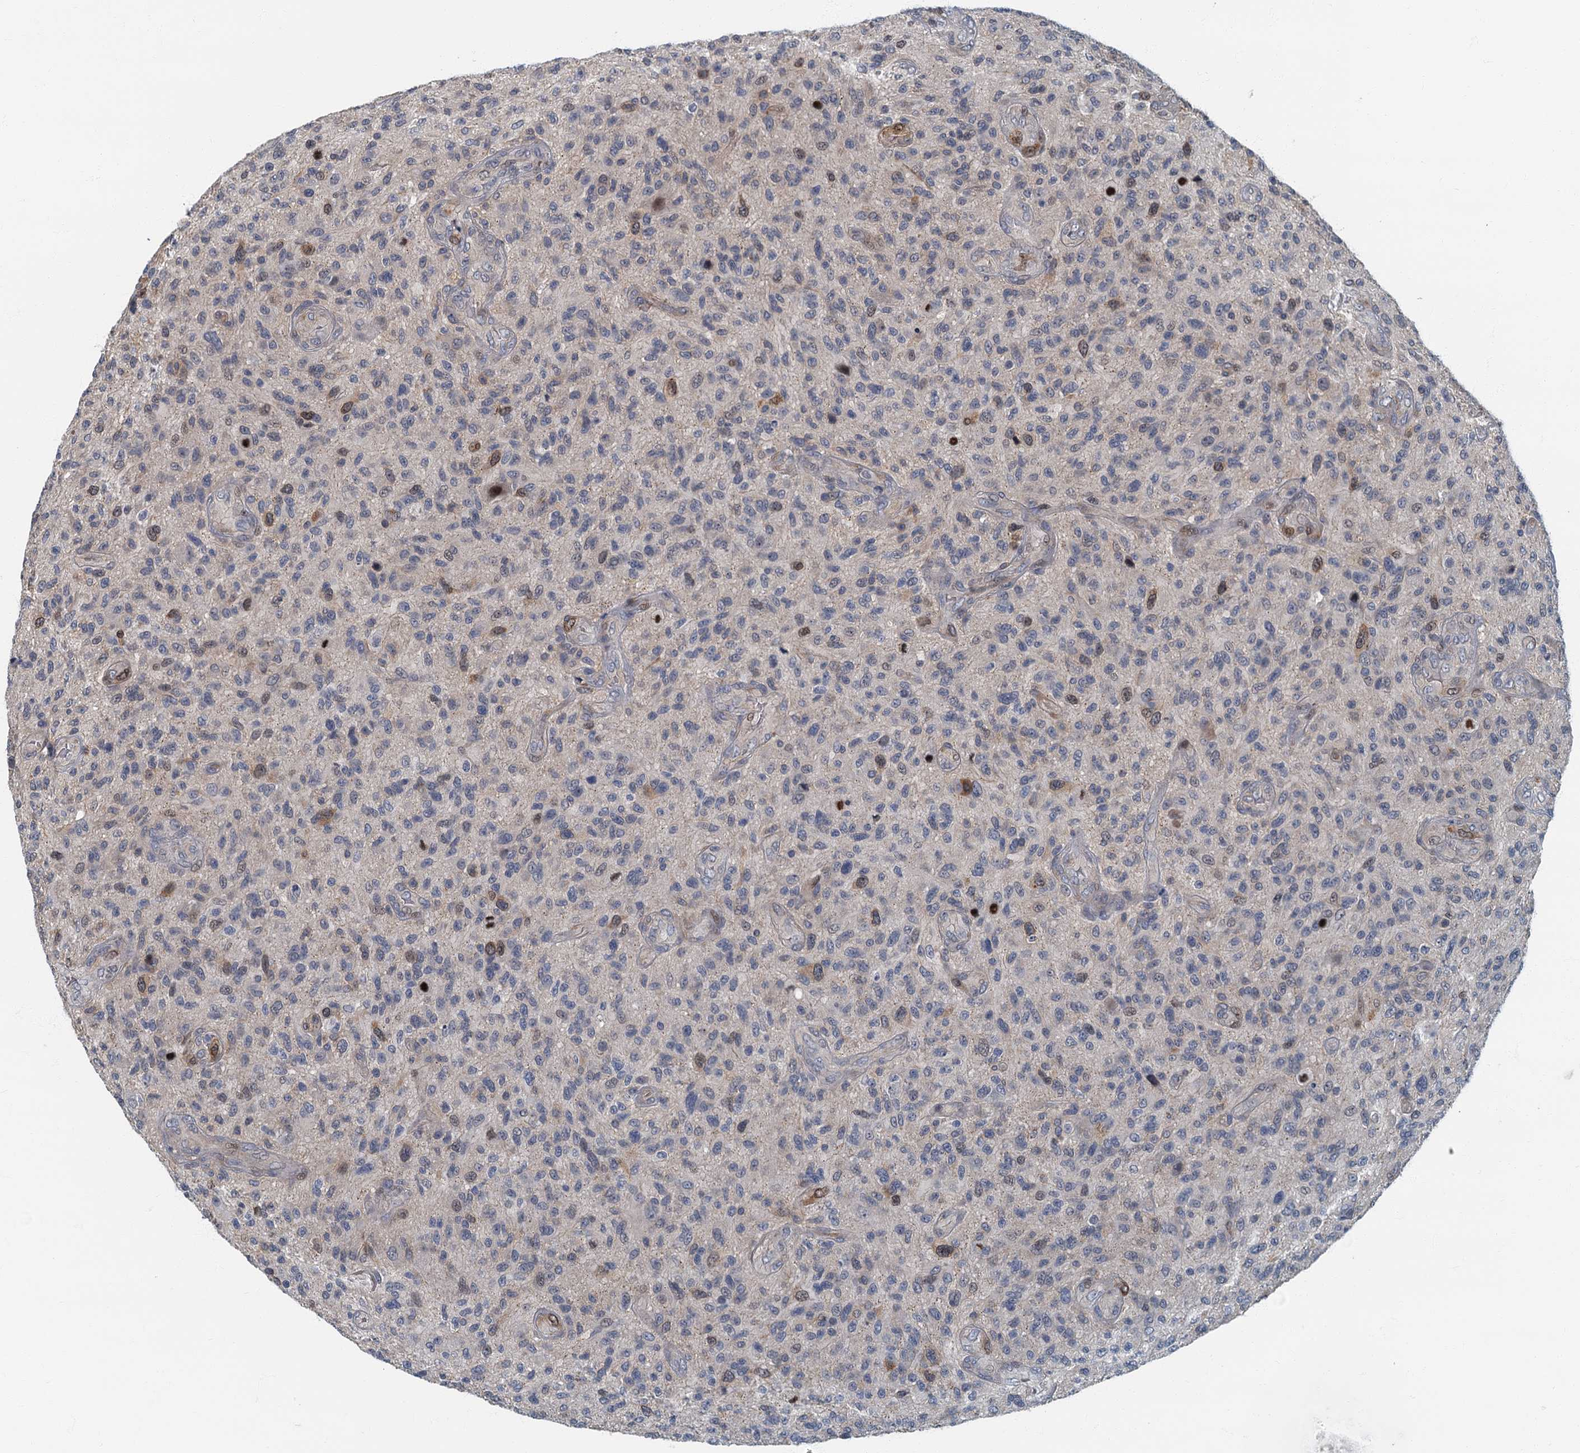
{"staining": {"intensity": "negative", "quantity": "none", "location": "none"}, "tissue": "glioma", "cell_type": "Tumor cells", "image_type": "cancer", "snomed": [{"axis": "morphology", "description": "Glioma, malignant, High grade"}, {"axis": "topography", "description": "Brain"}], "caption": "High power microscopy photomicrograph of an IHC histopathology image of glioma, revealing no significant expression in tumor cells. (DAB immunohistochemistry with hematoxylin counter stain).", "gene": "CKAP2L", "patient": {"sex": "male", "age": 47}}